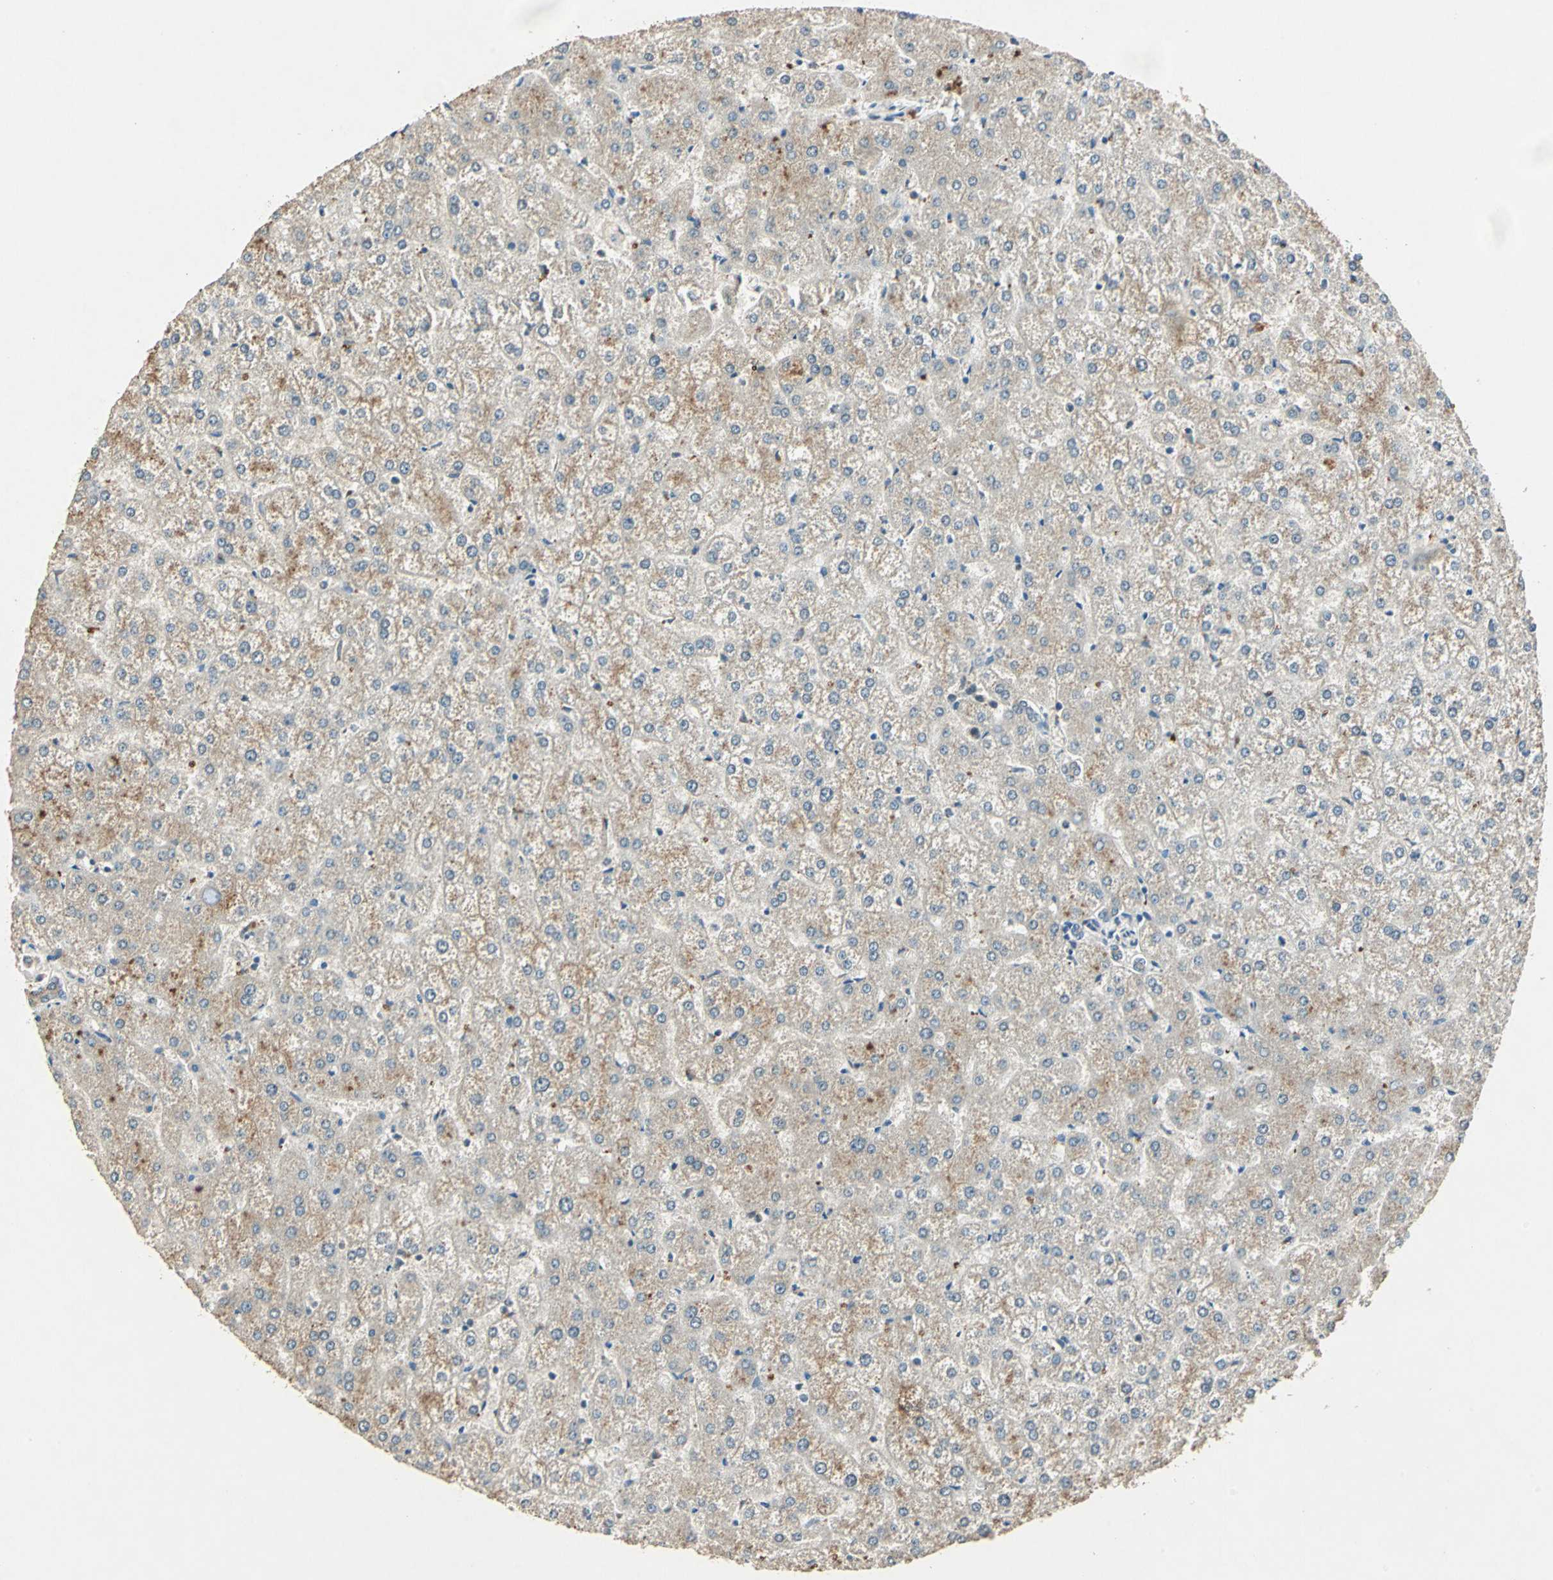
{"staining": {"intensity": "weak", "quantity": ">75%", "location": "cytoplasmic/membranous"}, "tissue": "liver", "cell_type": "Cholangiocytes", "image_type": "normal", "snomed": [{"axis": "morphology", "description": "Normal tissue, NOS"}, {"axis": "topography", "description": "Liver"}], "caption": "Human liver stained for a protein (brown) displays weak cytoplasmic/membranous positive expression in approximately >75% of cholangiocytes.", "gene": "AHSA1", "patient": {"sex": "female", "age": 32}}